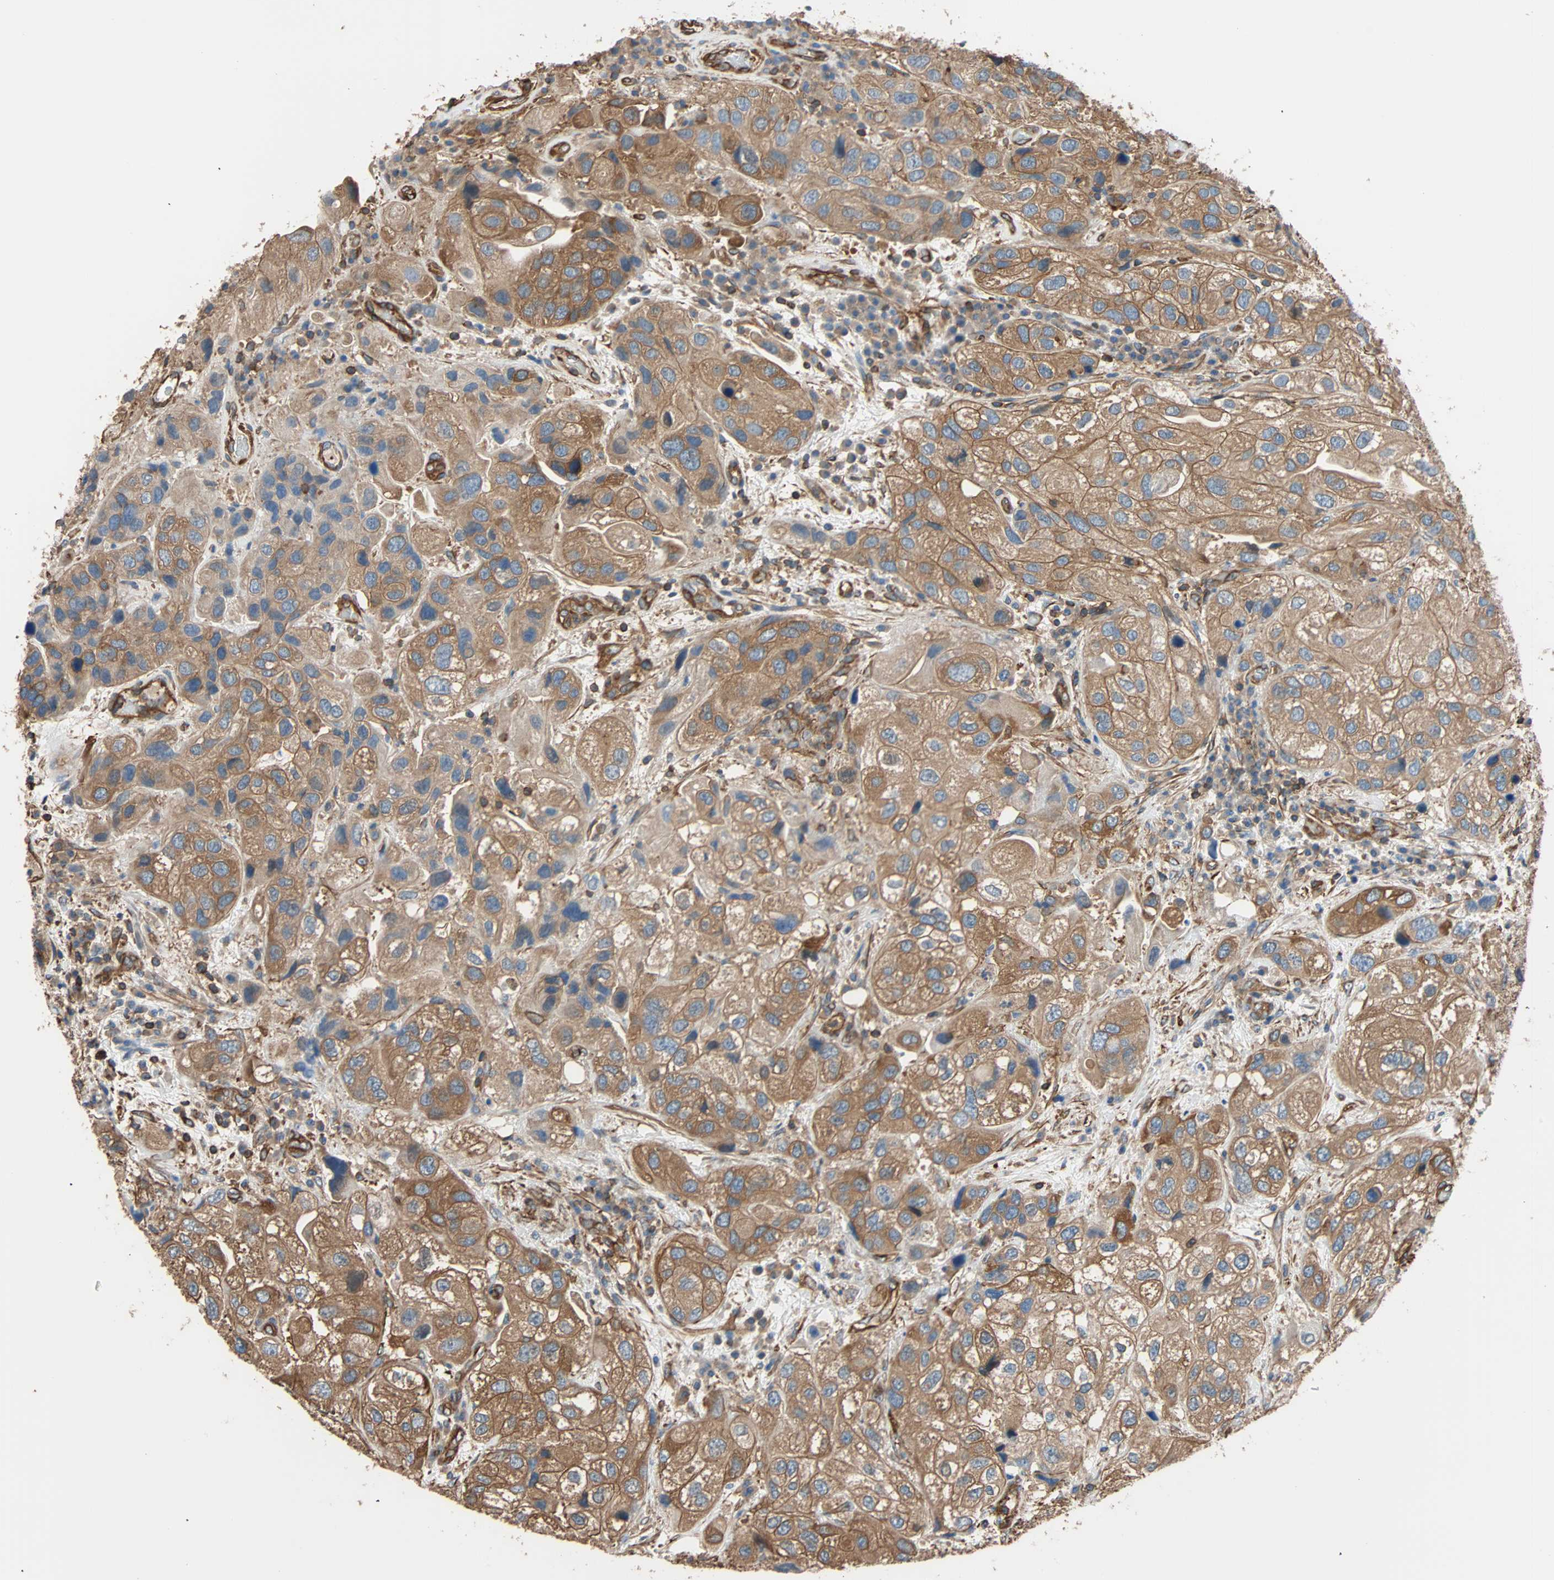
{"staining": {"intensity": "moderate", "quantity": ">75%", "location": "cytoplasmic/membranous"}, "tissue": "urothelial cancer", "cell_type": "Tumor cells", "image_type": "cancer", "snomed": [{"axis": "morphology", "description": "Urothelial carcinoma, High grade"}, {"axis": "topography", "description": "Urinary bladder"}], "caption": "A histopathology image of human urothelial carcinoma (high-grade) stained for a protein exhibits moderate cytoplasmic/membranous brown staining in tumor cells.", "gene": "GALNT10", "patient": {"sex": "female", "age": 64}}